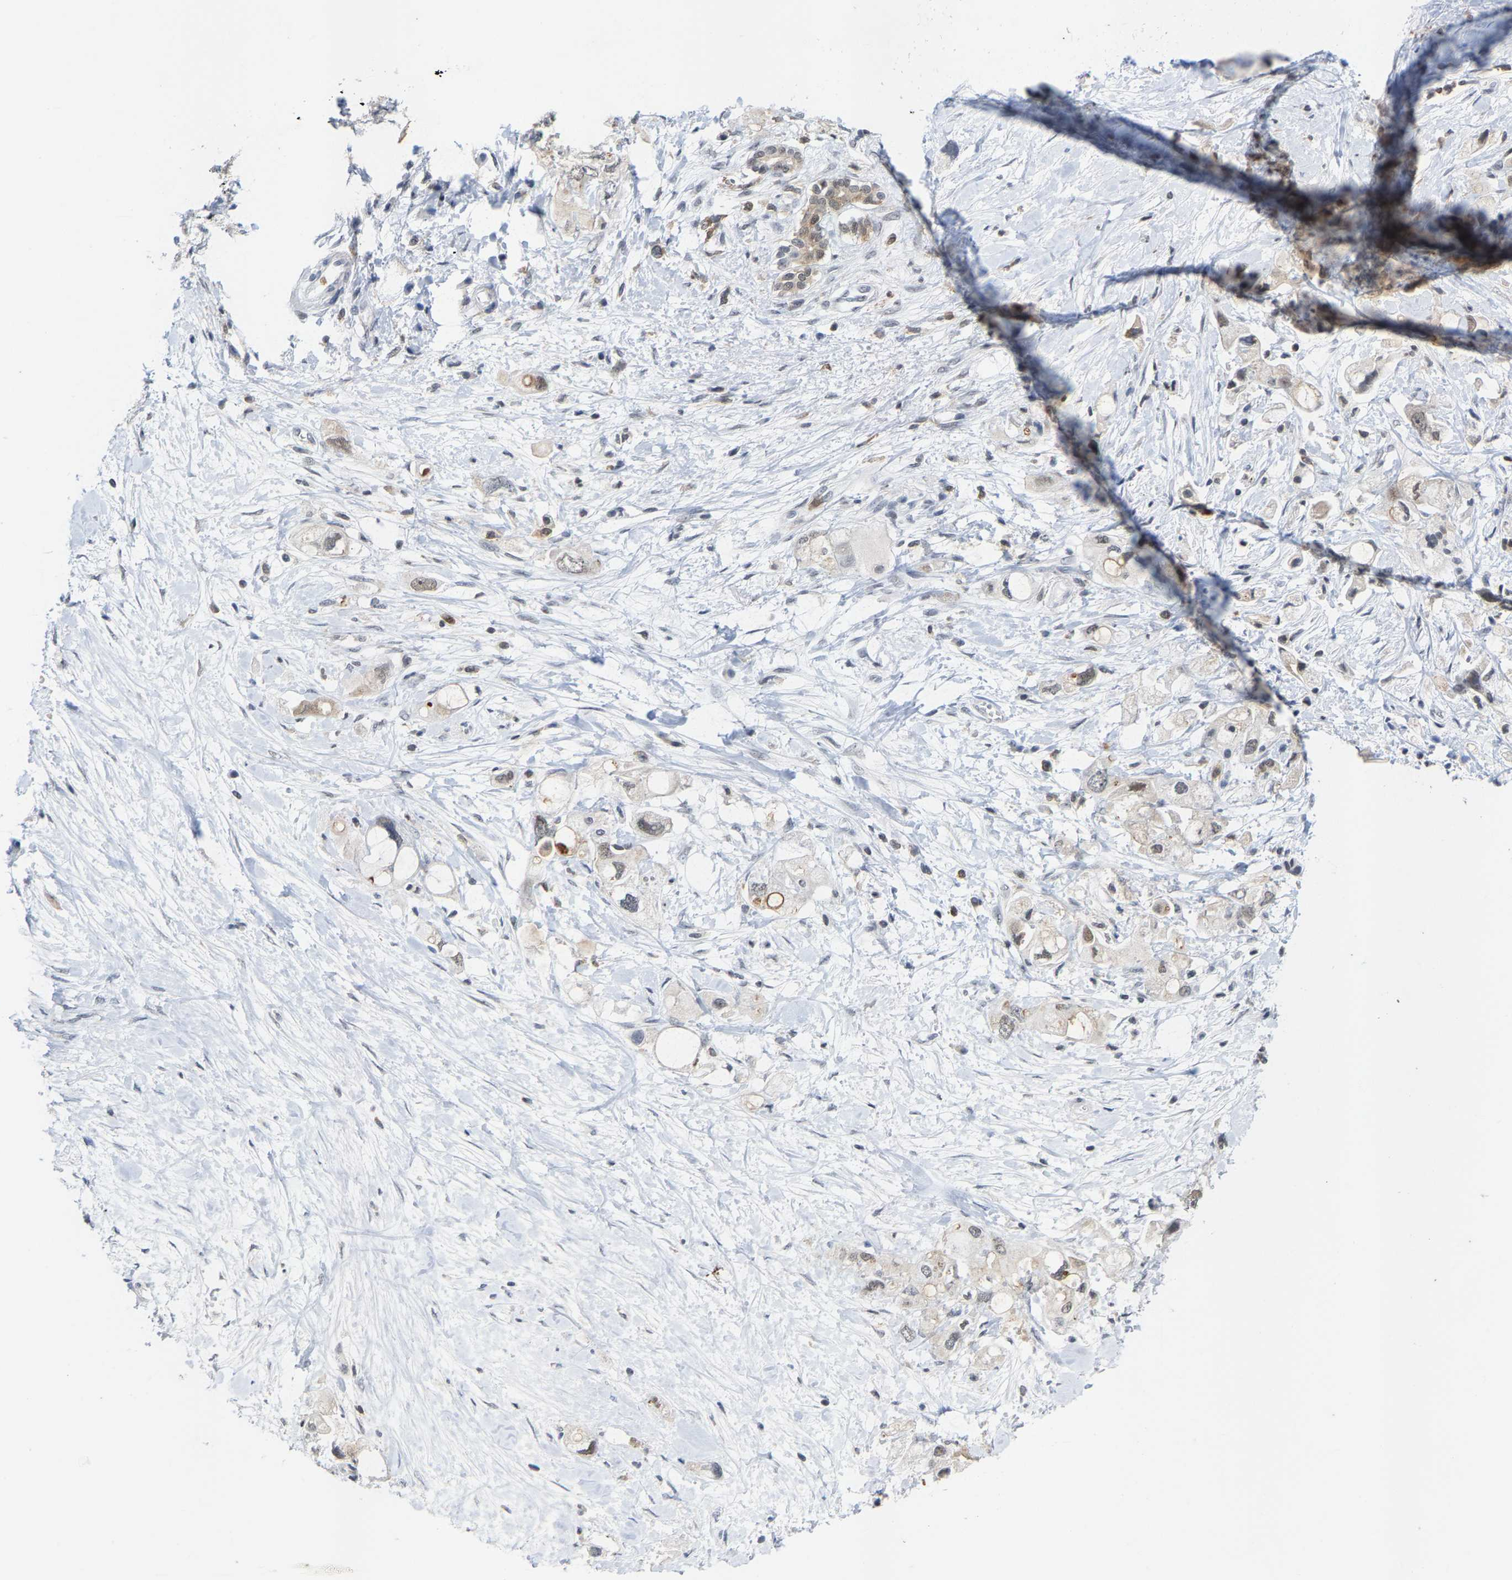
{"staining": {"intensity": "weak", "quantity": "25%-75%", "location": "cytoplasmic/membranous,nuclear"}, "tissue": "pancreatic cancer", "cell_type": "Tumor cells", "image_type": "cancer", "snomed": [{"axis": "morphology", "description": "Adenocarcinoma, NOS"}, {"axis": "topography", "description": "Pancreas"}], "caption": "DAB (3,3'-diaminobenzidine) immunohistochemical staining of human pancreatic cancer exhibits weak cytoplasmic/membranous and nuclear protein staining in approximately 25%-75% of tumor cells. Immunohistochemistry (ihc) stains the protein in brown and the nuclei are stained blue.", "gene": "FGD3", "patient": {"sex": "female", "age": 56}}